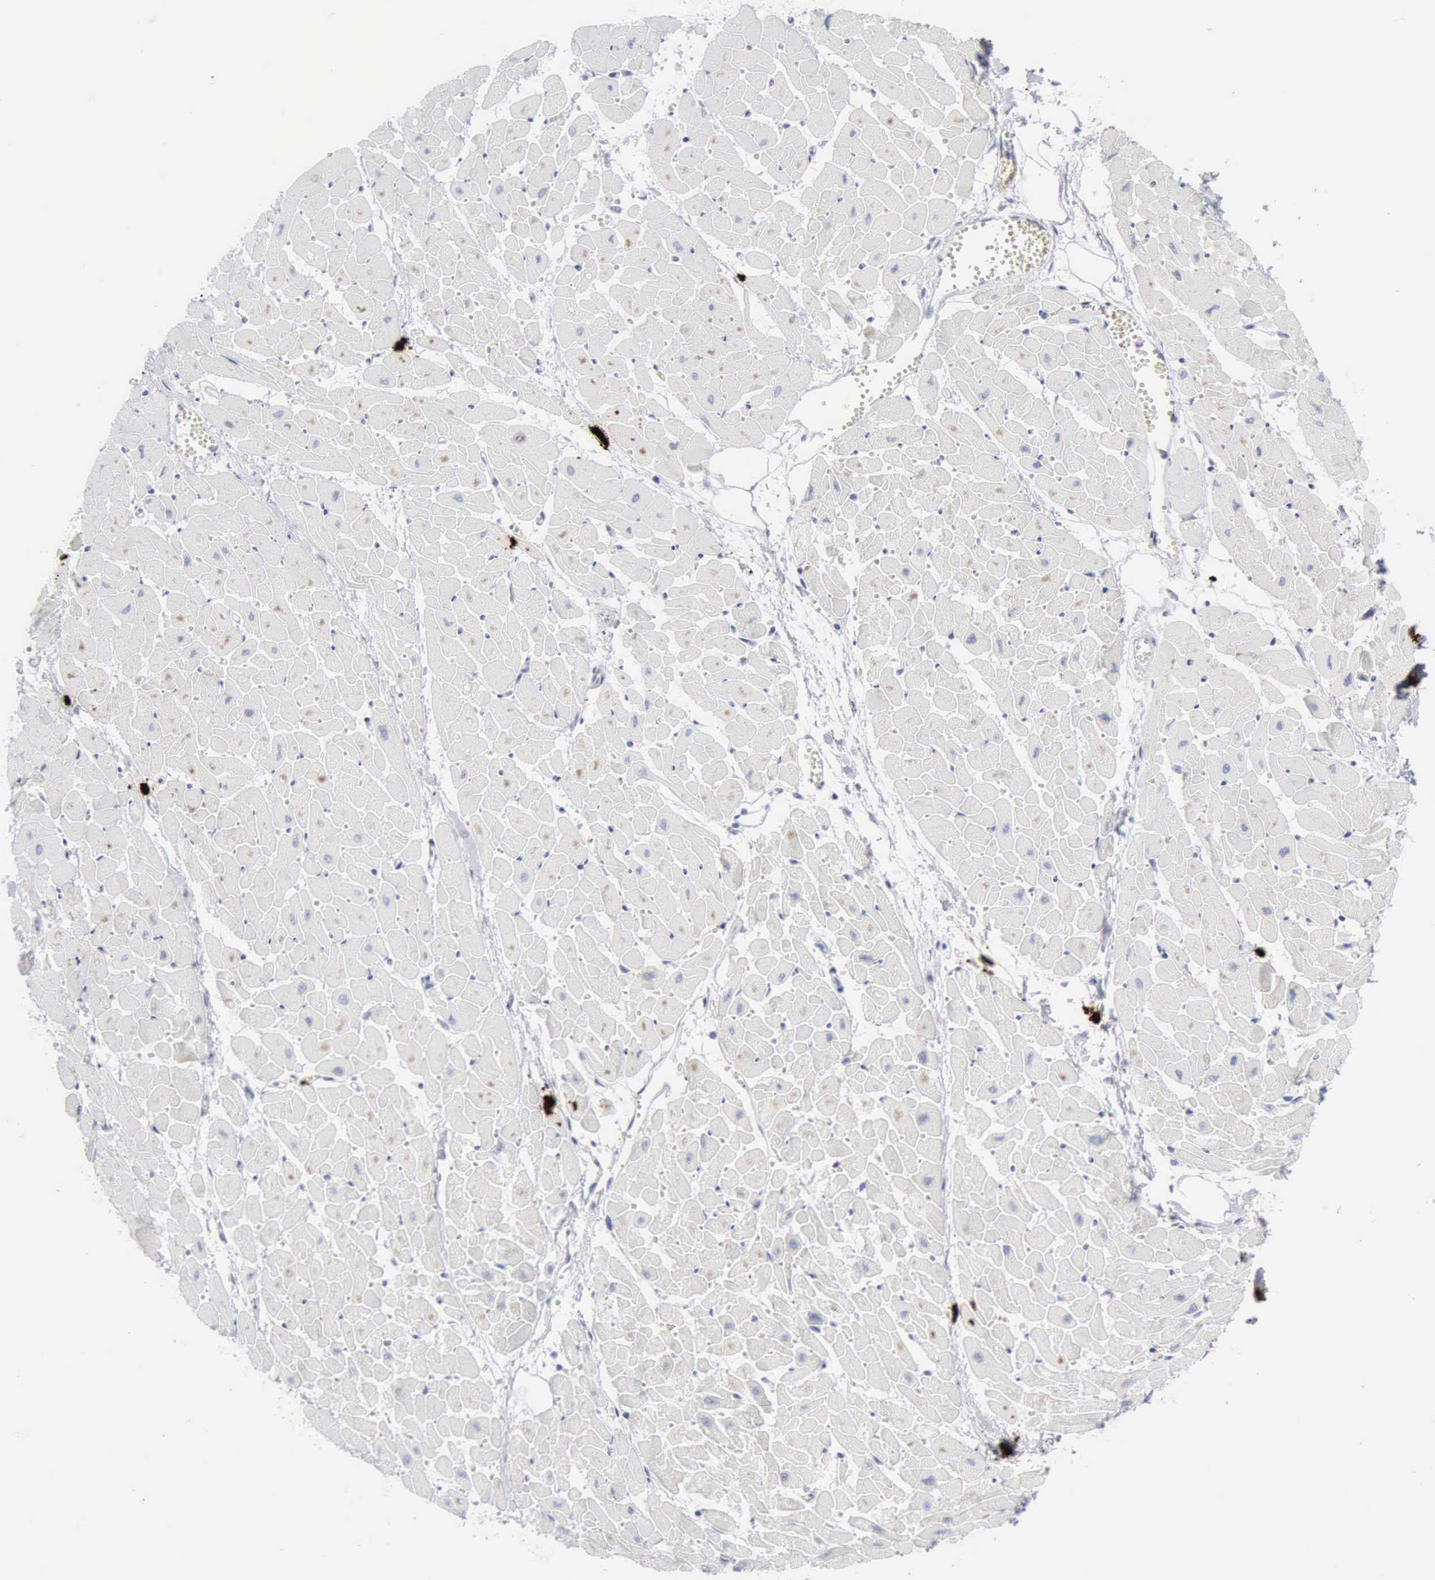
{"staining": {"intensity": "negative", "quantity": "none", "location": "none"}, "tissue": "heart muscle", "cell_type": "Cardiomyocytes", "image_type": "normal", "snomed": [{"axis": "morphology", "description": "Normal tissue, NOS"}, {"axis": "topography", "description": "Heart"}], "caption": "An image of human heart muscle is negative for staining in cardiomyocytes. Nuclei are stained in blue.", "gene": "CMA1", "patient": {"sex": "female", "age": 19}}